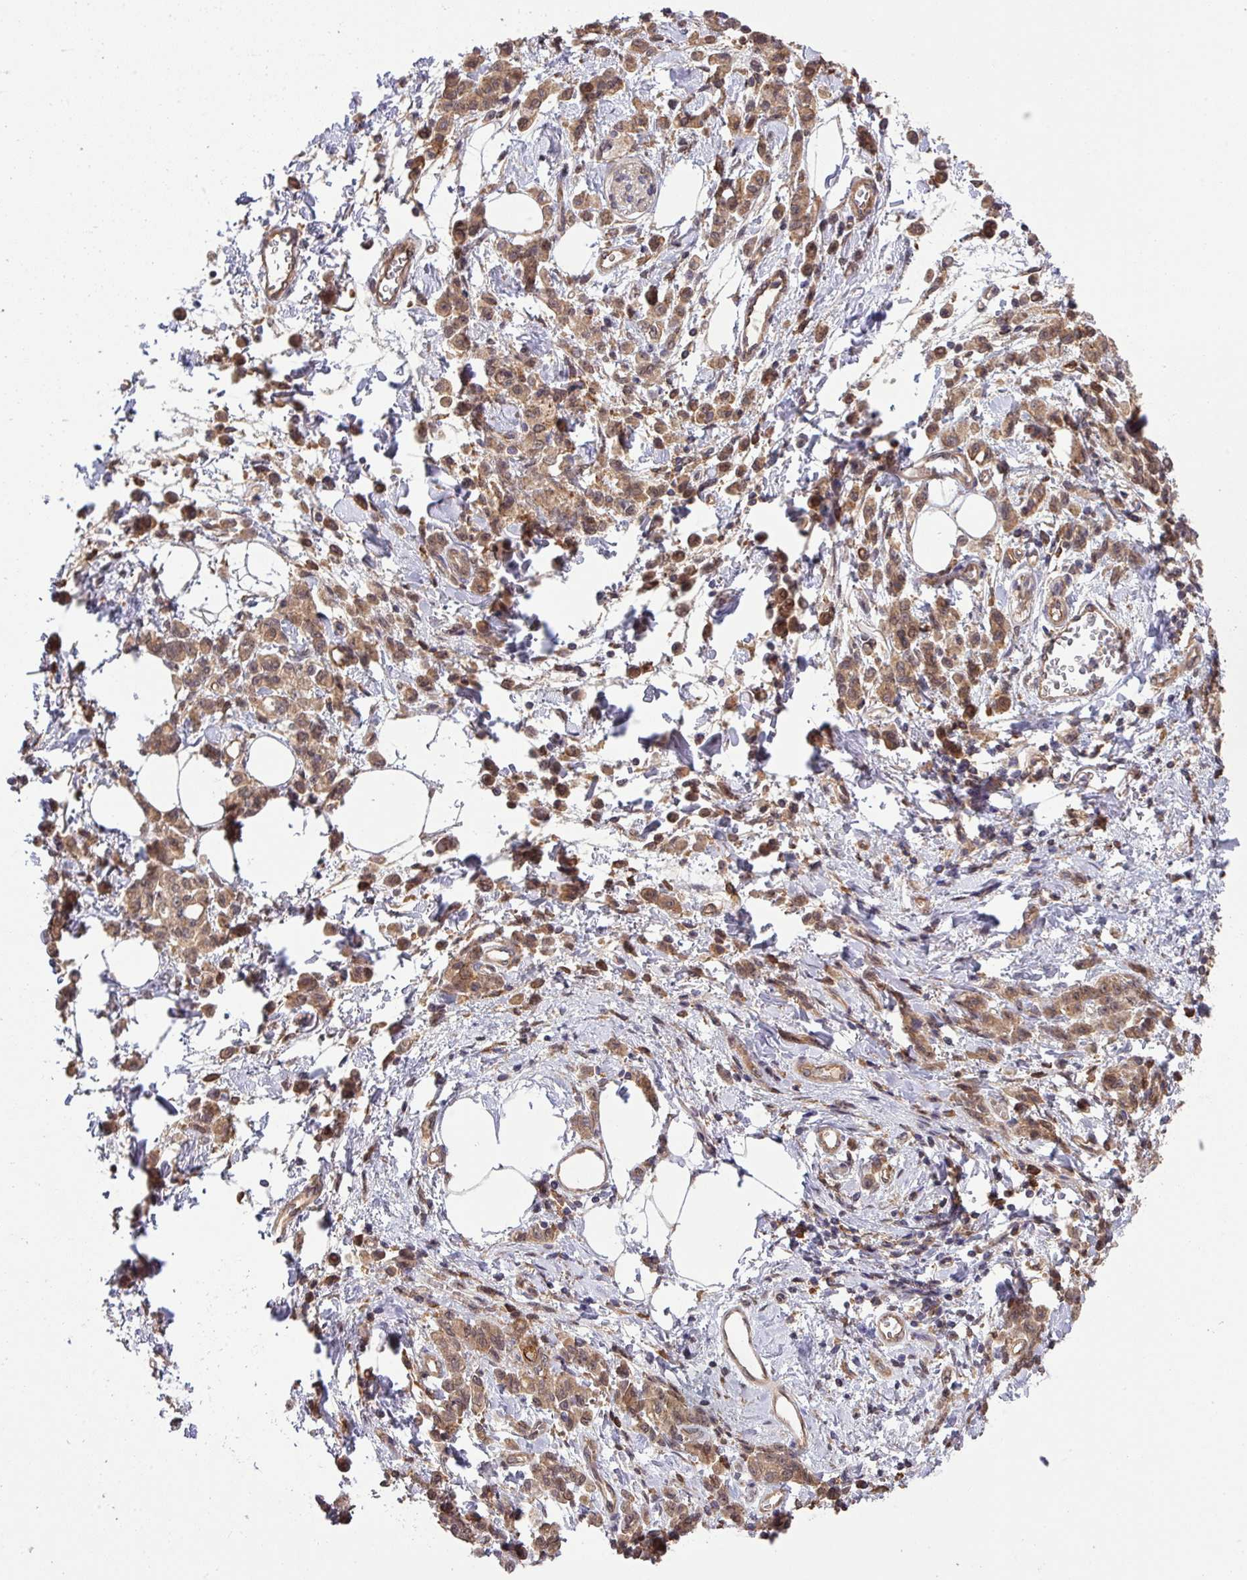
{"staining": {"intensity": "moderate", "quantity": ">75%", "location": "cytoplasmic/membranous,nuclear"}, "tissue": "stomach cancer", "cell_type": "Tumor cells", "image_type": "cancer", "snomed": [{"axis": "morphology", "description": "Adenocarcinoma, NOS"}, {"axis": "topography", "description": "Stomach"}], "caption": "Moderate cytoplasmic/membranous and nuclear positivity for a protein is identified in approximately >75% of tumor cells of stomach cancer (adenocarcinoma) using IHC.", "gene": "ARPIN", "patient": {"sex": "male", "age": 77}}